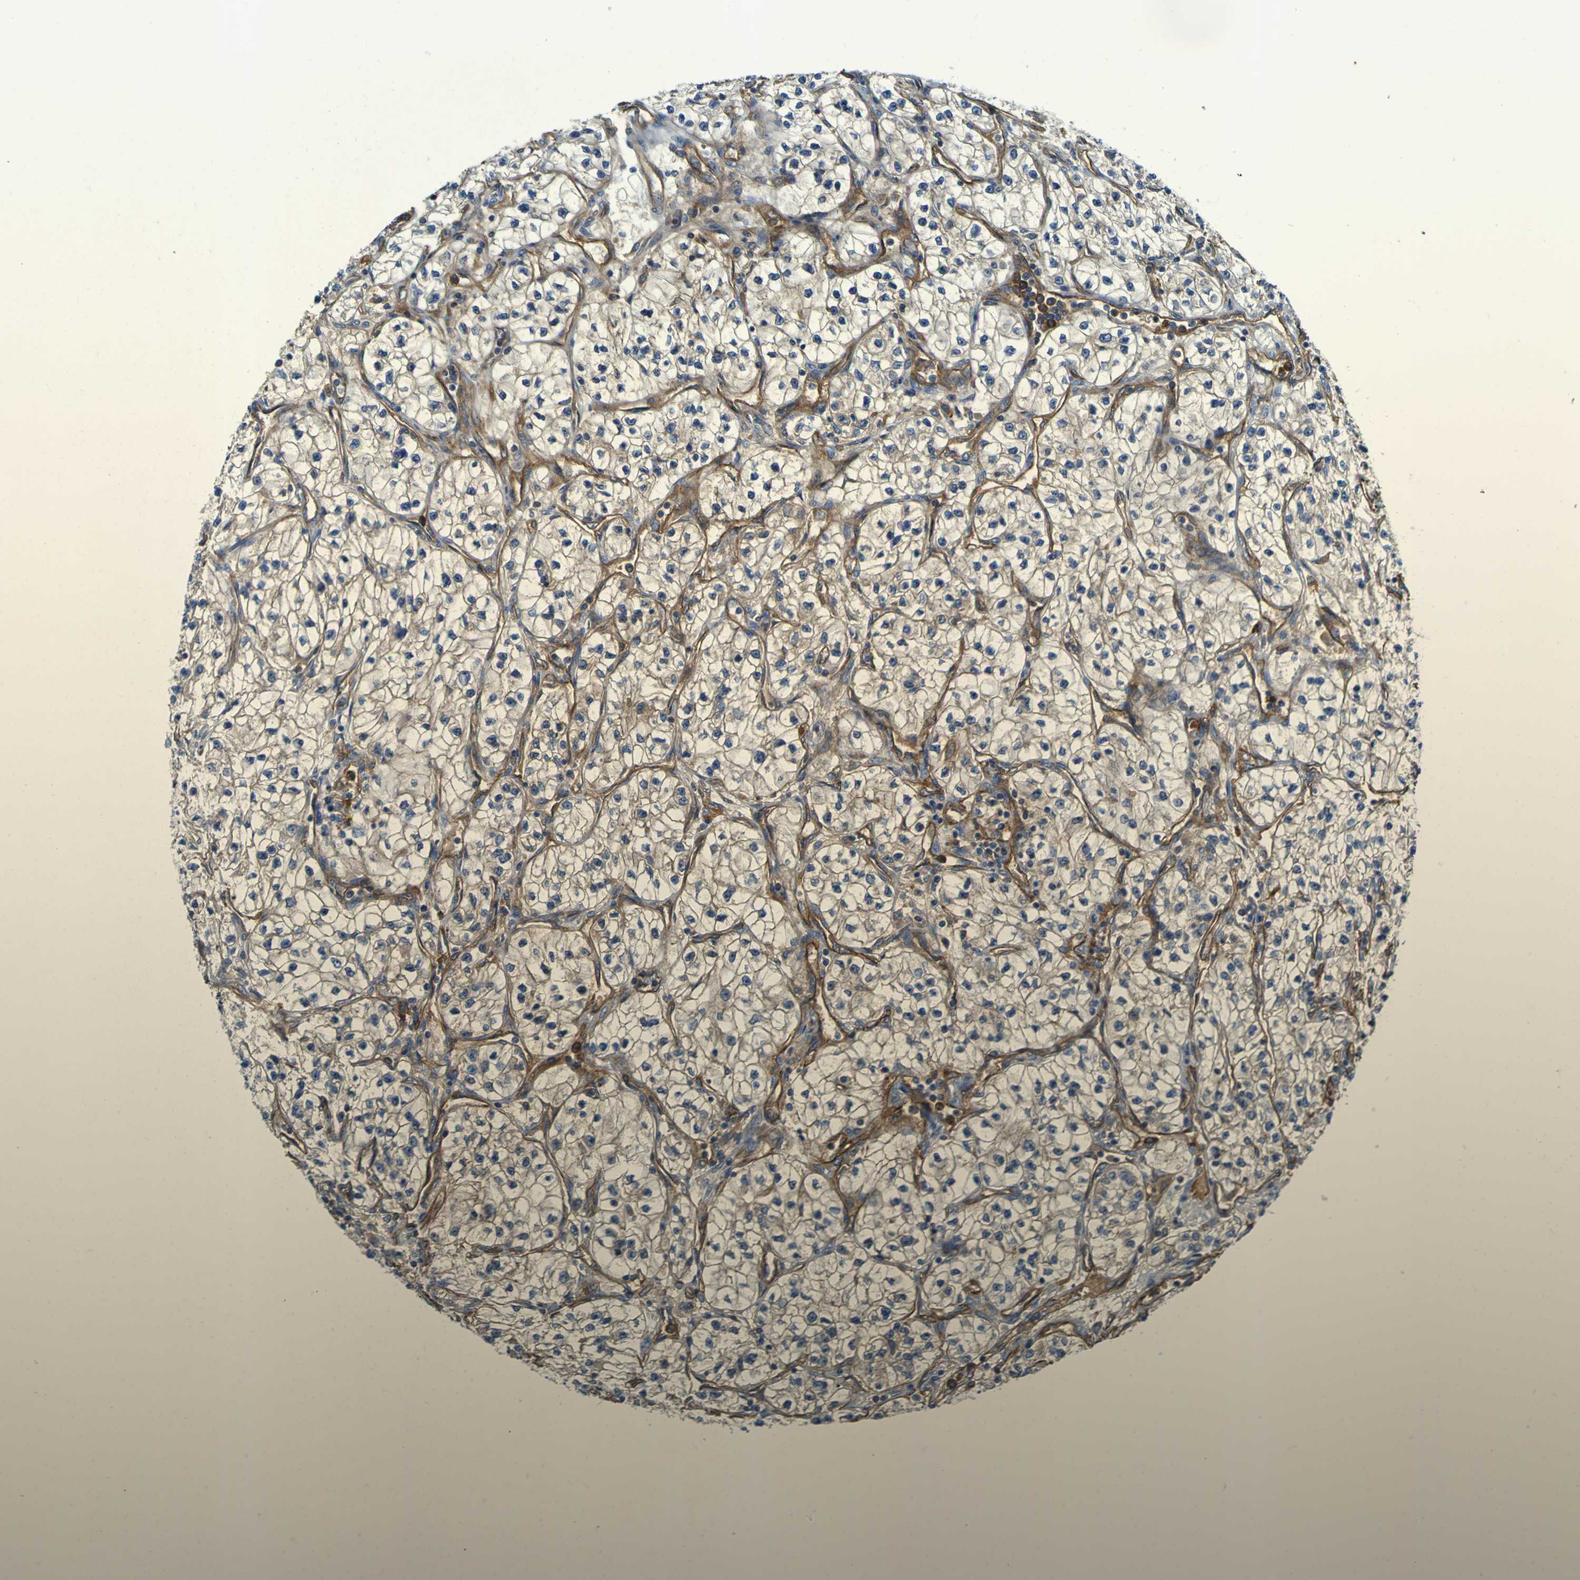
{"staining": {"intensity": "weak", "quantity": "25%-75%", "location": "cytoplasmic/membranous"}, "tissue": "renal cancer", "cell_type": "Tumor cells", "image_type": "cancer", "snomed": [{"axis": "morphology", "description": "Adenocarcinoma, NOS"}, {"axis": "topography", "description": "Kidney"}], "caption": "Immunohistochemistry (DAB) staining of human adenocarcinoma (renal) shows weak cytoplasmic/membranous protein staining in about 25%-75% of tumor cells.", "gene": "CD93", "patient": {"sex": "female", "age": 57}}